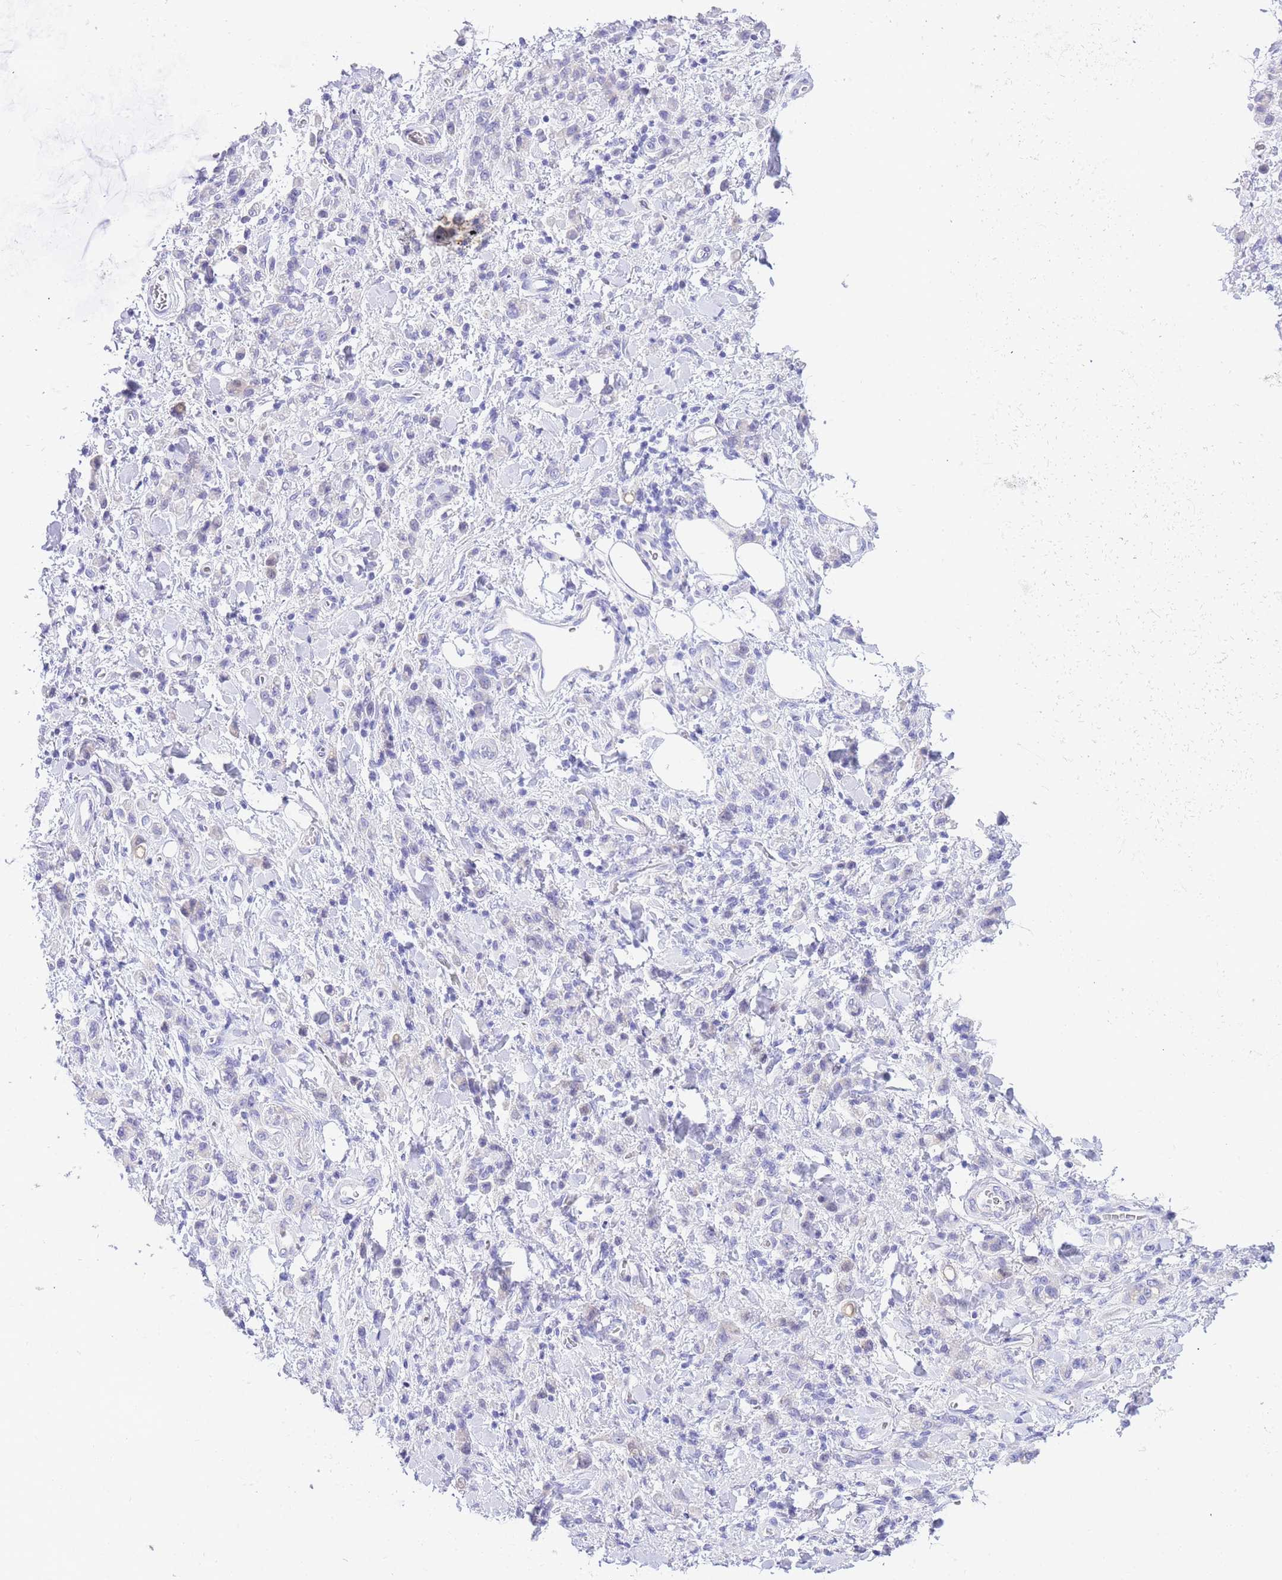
{"staining": {"intensity": "negative", "quantity": "none", "location": "none"}, "tissue": "stomach cancer", "cell_type": "Tumor cells", "image_type": "cancer", "snomed": [{"axis": "morphology", "description": "Adenocarcinoma, NOS"}, {"axis": "topography", "description": "Stomach"}], "caption": "Tumor cells are negative for brown protein staining in stomach cancer.", "gene": "TIFAB", "patient": {"sex": "male", "age": 77}}